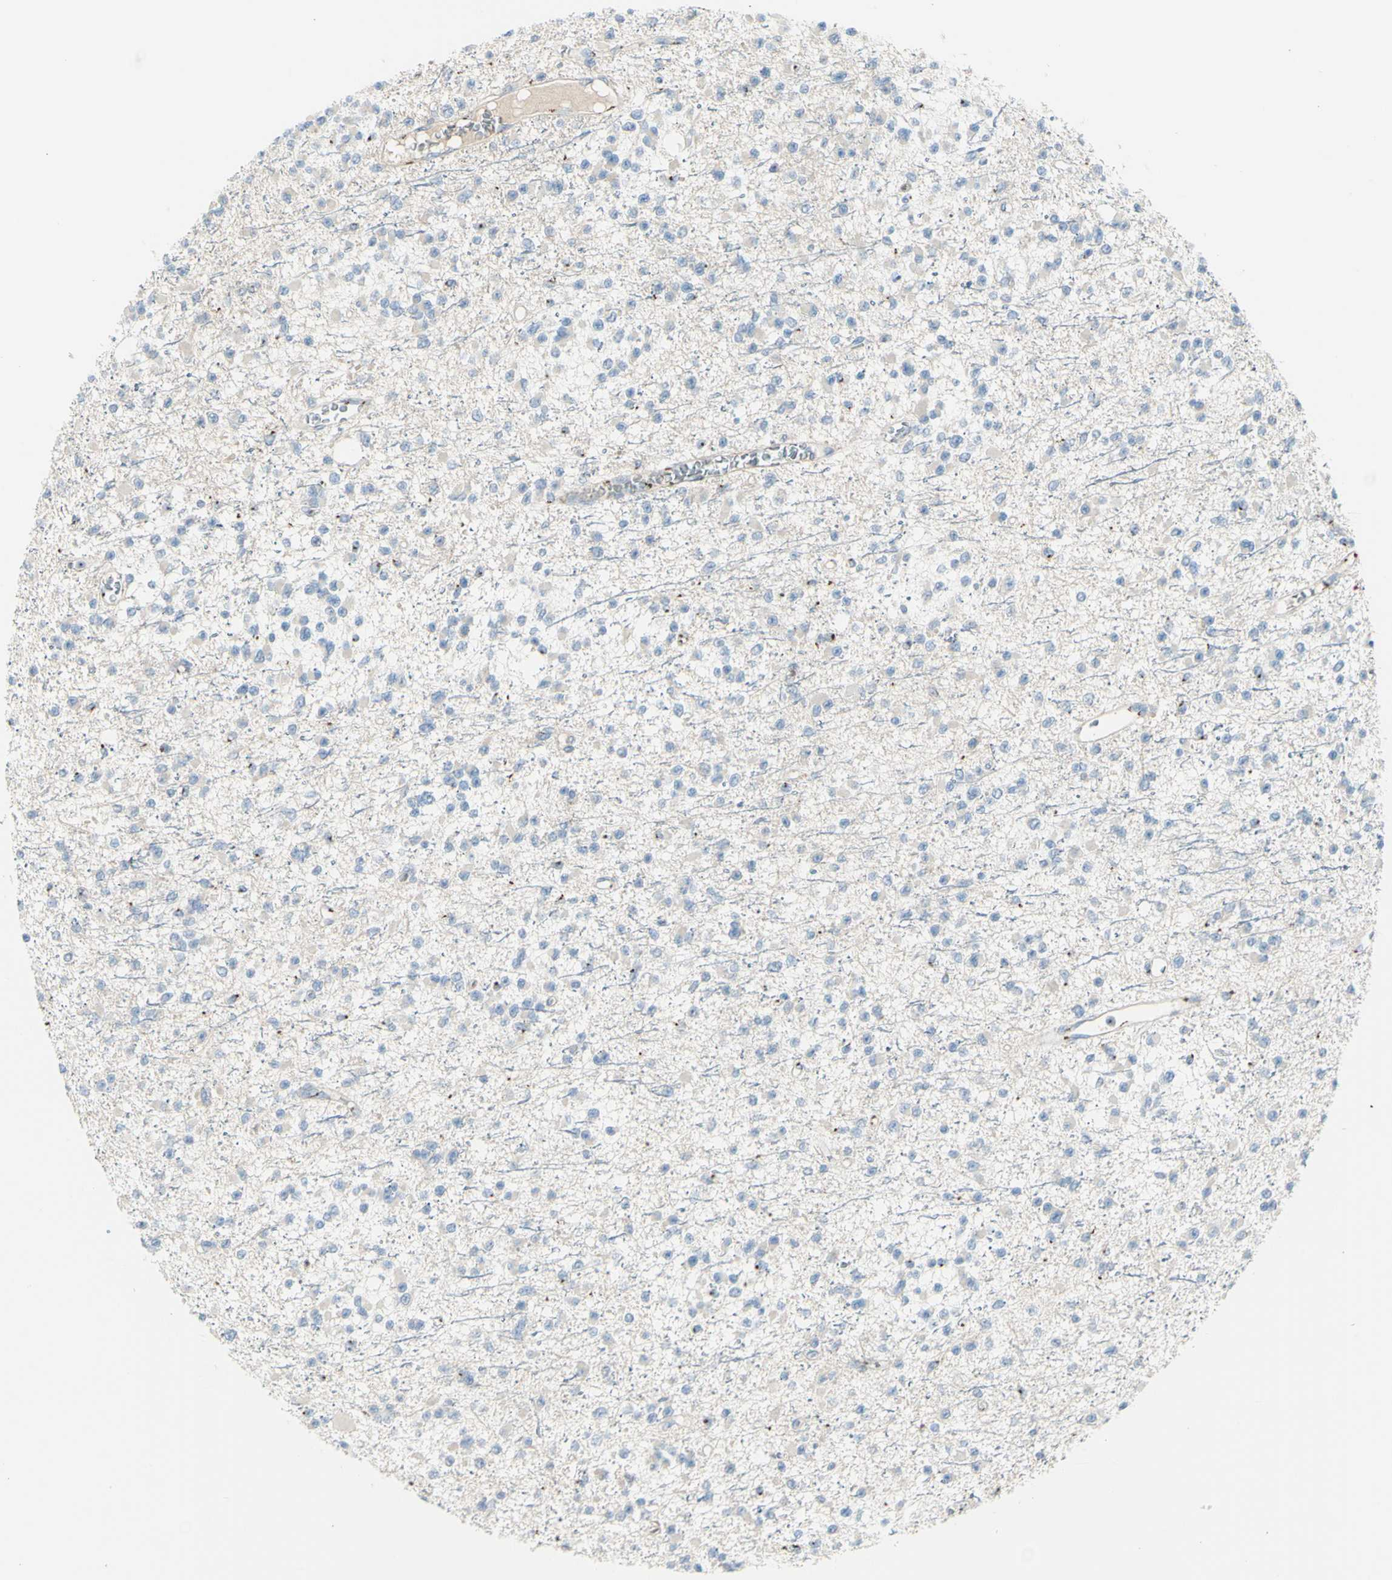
{"staining": {"intensity": "negative", "quantity": "none", "location": "none"}, "tissue": "glioma", "cell_type": "Tumor cells", "image_type": "cancer", "snomed": [{"axis": "morphology", "description": "Glioma, malignant, Low grade"}, {"axis": "topography", "description": "Brain"}], "caption": "Immunohistochemical staining of malignant low-grade glioma shows no significant staining in tumor cells. Brightfield microscopy of IHC stained with DAB (3,3'-diaminobenzidine) (brown) and hematoxylin (blue), captured at high magnification.", "gene": "B4GALT1", "patient": {"sex": "female", "age": 22}}